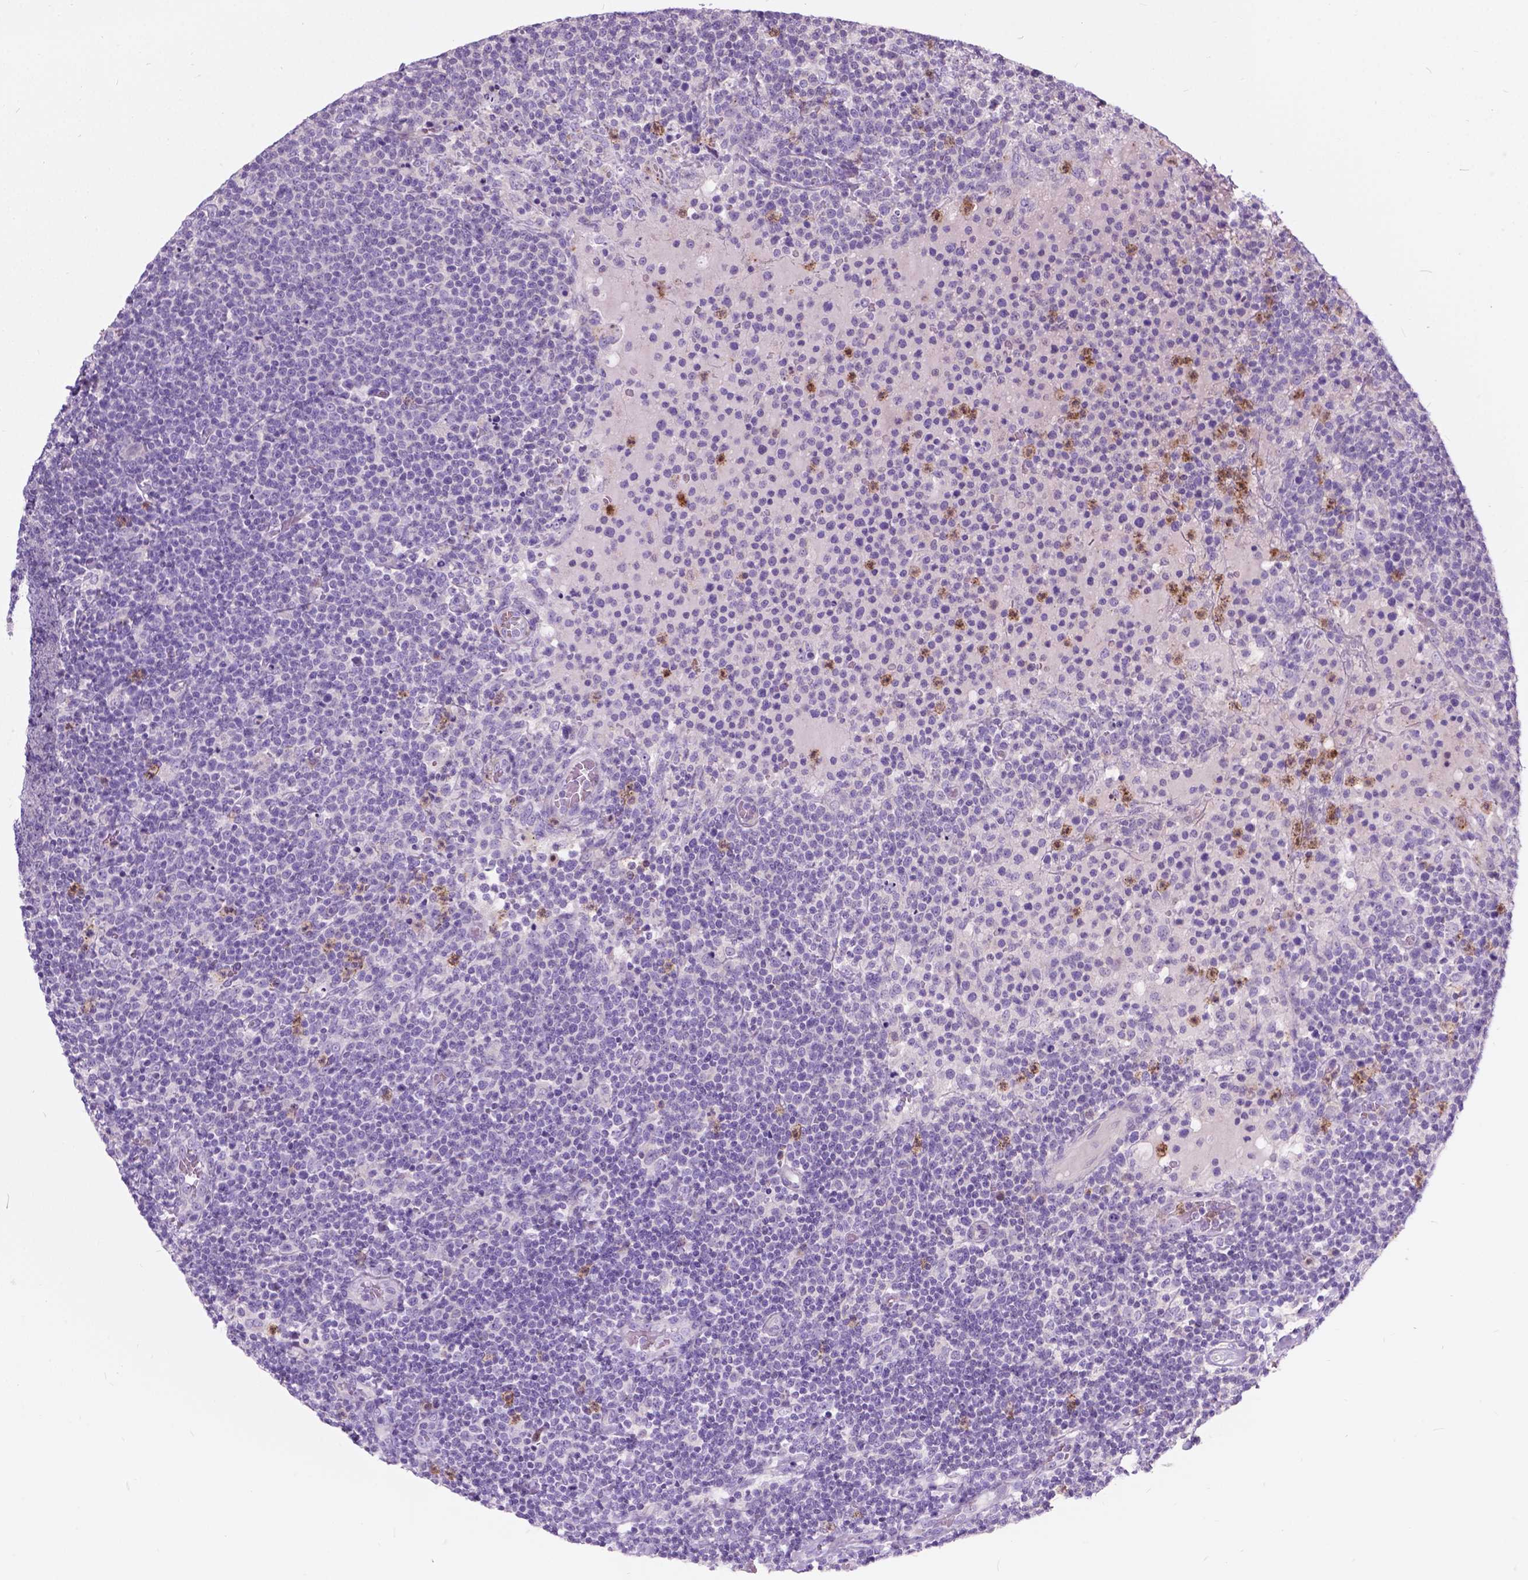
{"staining": {"intensity": "negative", "quantity": "none", "location": "none"}, "tissue": "lymphoma", "cell_type": "Tumor cells", "image_type": "cancer", "snomed": [{"axis": "morphology", "description": "Malignant lymphoma, non-Hodgkin's type, High grade"}, {"axis": "topography", "description": "Lymph node"}], "caption": "DAB immunohistochemical staining of malignant lymphoma, non-Hodgkin's type (high-grade) shows no significant staining in tumor cells.", "gene": "PRR35", "patient": {"sex": "male", "age": 61}}